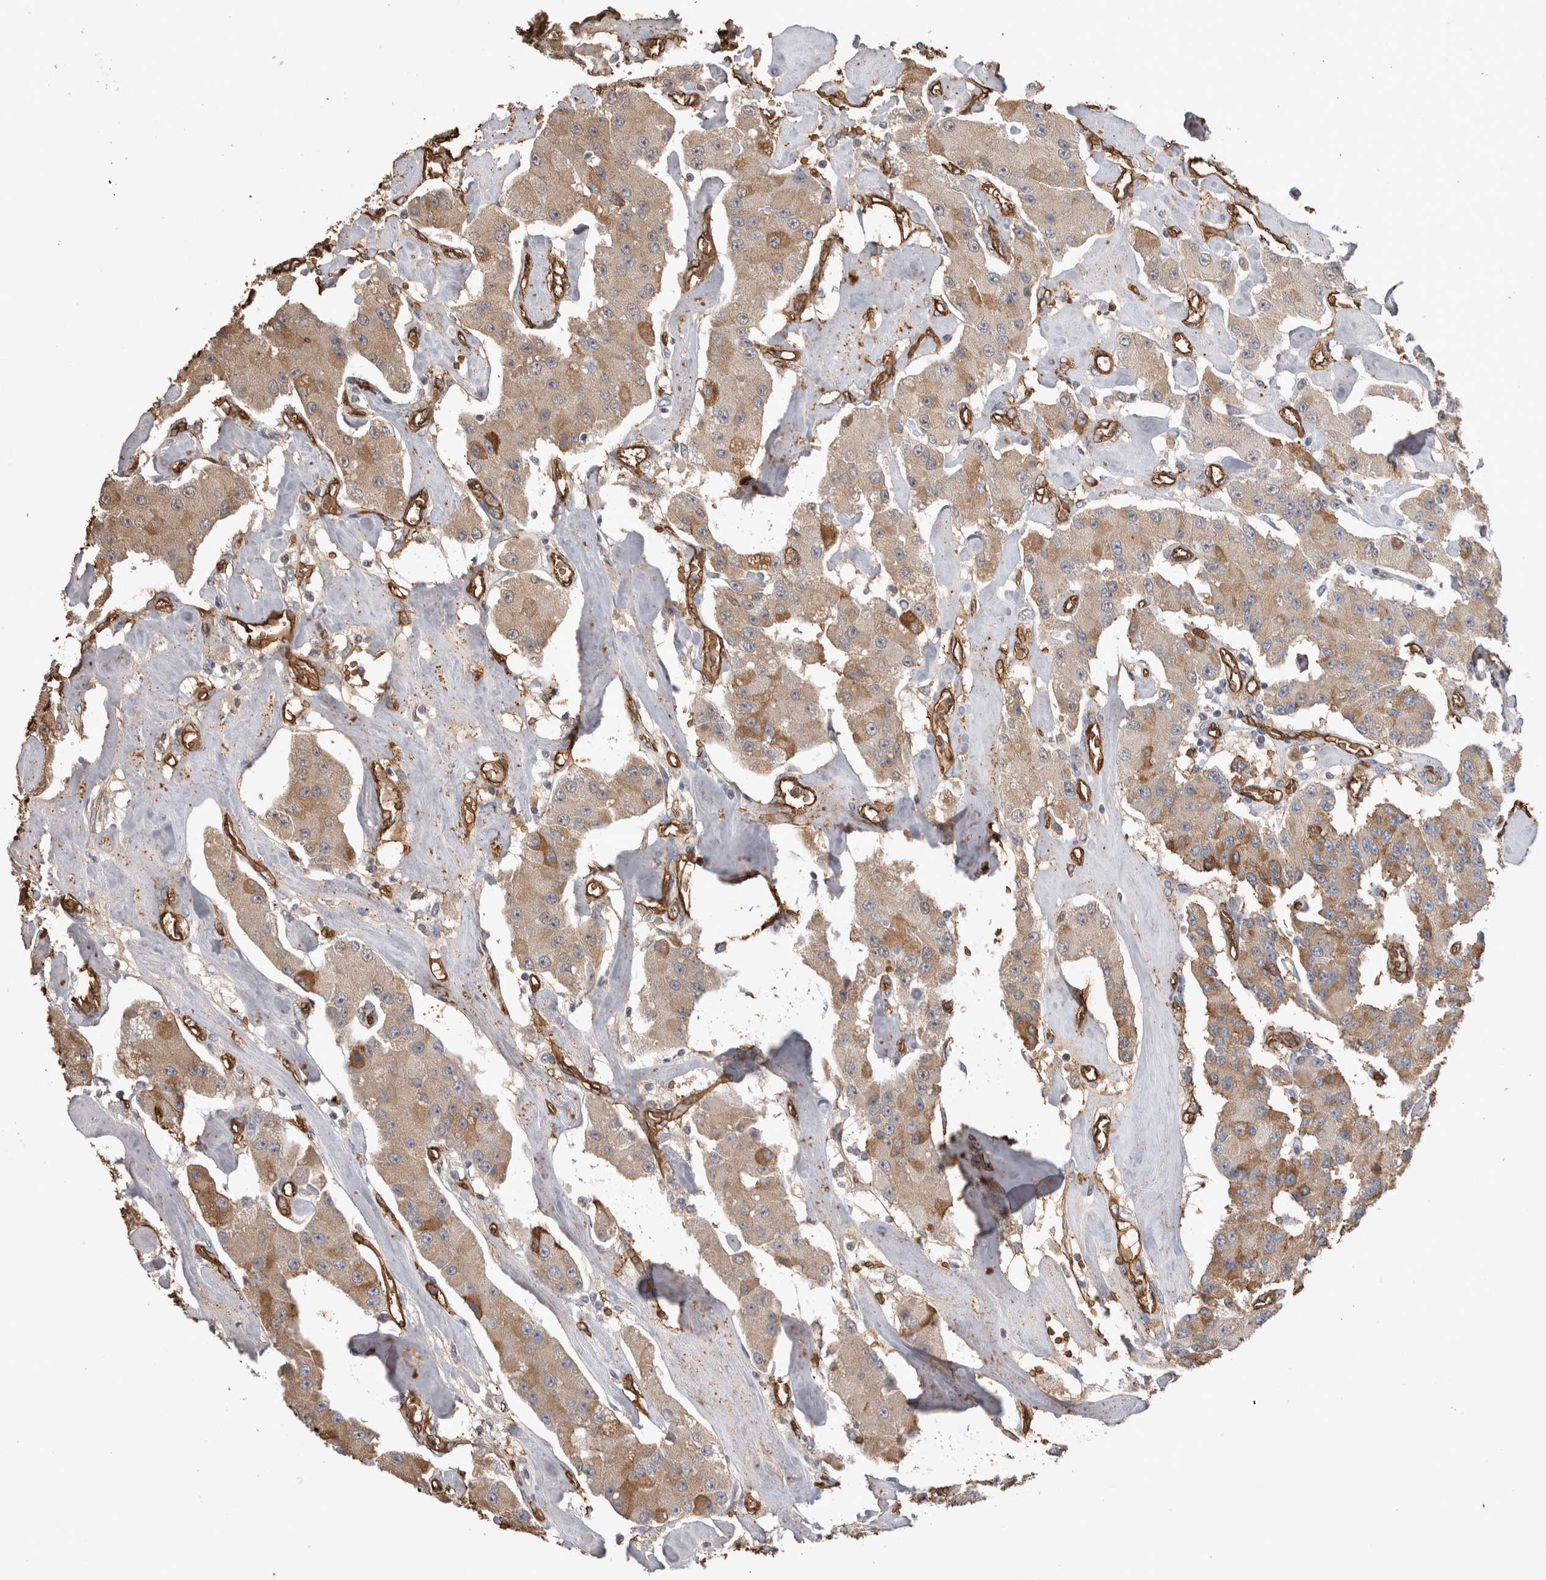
{"staining": {"intensity": "moderate", "quantity": ">75%", "location": "cytoplasmic/membranous"}, "tissue": "carcinoid", "cell_type": "Tumor cells", "image_type": "cancer", "snomed": [{"axis": "morphology", "description": "Carcinoid, malignant, NOS"}, {"axis": "topography", "description": "Pancreas"}], "caption": "A brown stain highlights moderate cytoplasmic/membranous expression of a protein in human malignant carcinoid tumor cells. The staining is performed using DAB (3,3'-diaminobenzidine) brown chromogen to label protein expression. The nuclei are counter-stained blue using hematoxylin.", "gene": "IL17RC", "patient": {"sex": "male", "age": 41}}